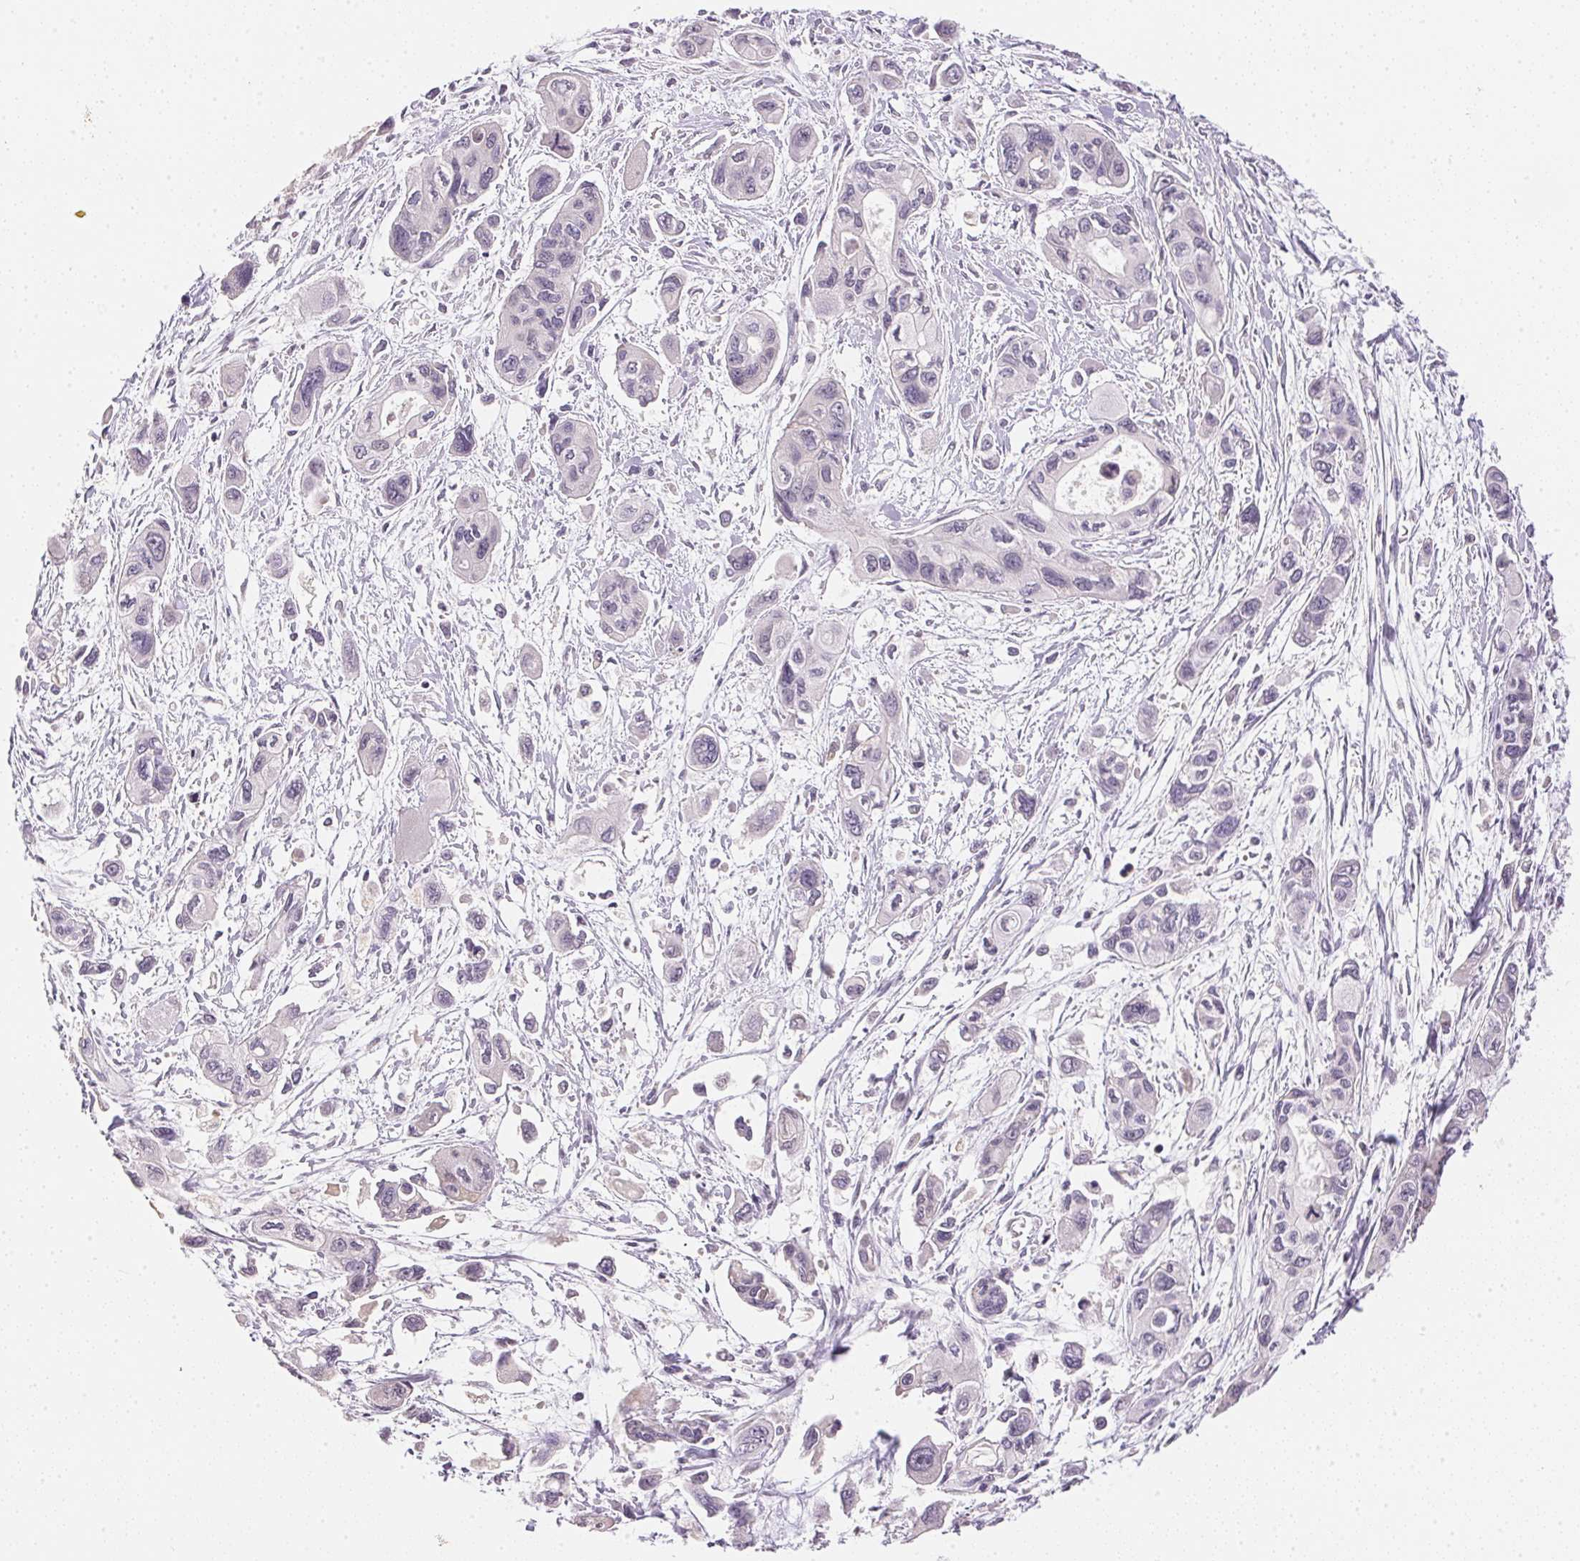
{"staining": {"intensity": "negative", "quantity": "none", "location": "none"}, "tissue": "pancreatic cancer", "cell_type": "Tumor cells", "image_type": "cancer", "snomed": [{"axis": "morphology", "description": "Adenocarcinoma, NOS"}, {"axis": "topography", "description": "Pancreas"}], "caption": "Micrograph shows no protein expression in tumor cells of pancreatic adenocarcinoma tissue. The staining was performed using DAB (3,3'-diaminobenzidine) to visualize the protein expression in brown, while the nuclei were stained in blue with hematoxylin (Magnification: 20x).", "gene": "DHCR24", "patient": {"sex": "female", "age": 47}}